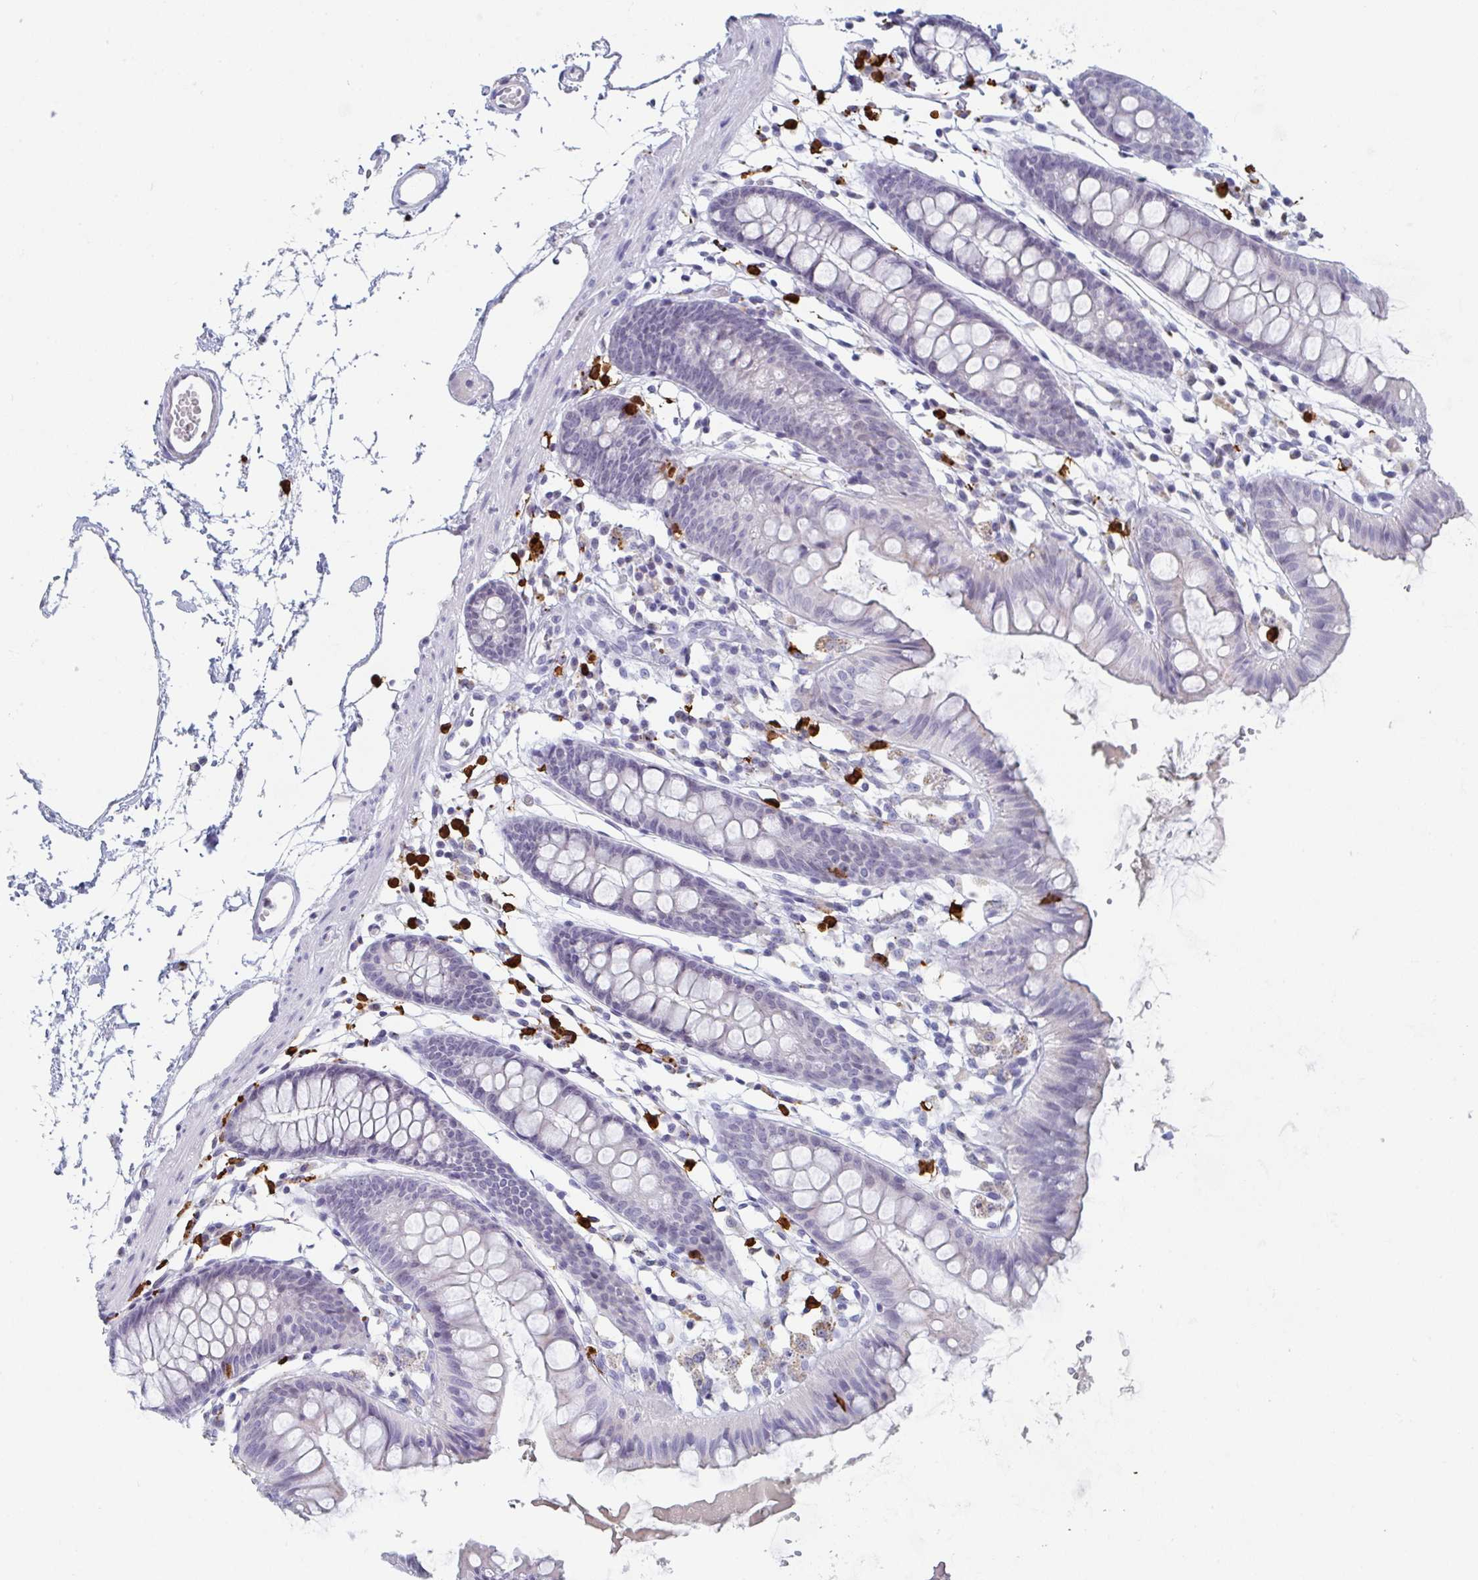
{"staining": {"intensity": "negative", "quantity": "none", "location": "none"}, "tissue": "colon", "cell_type": "Endothelial cells", "image_type": "normal", "snomed": [{"axis": "morphology", "description": "Normal tissue, NOS"}, {"axis": "topography", "description": "Colon"}], "caption": "Immunohistochemistry image of normal colon stained for a protein (brown), which shows no positivity in endothelial cells. (Brightfield microscopy of DAB (3,3'-diaminobenzidine) immunohistochemistry (IHC) at high magnification).", "gene": "RUBCN", "patient": {"sex": "female", "age": 84}}